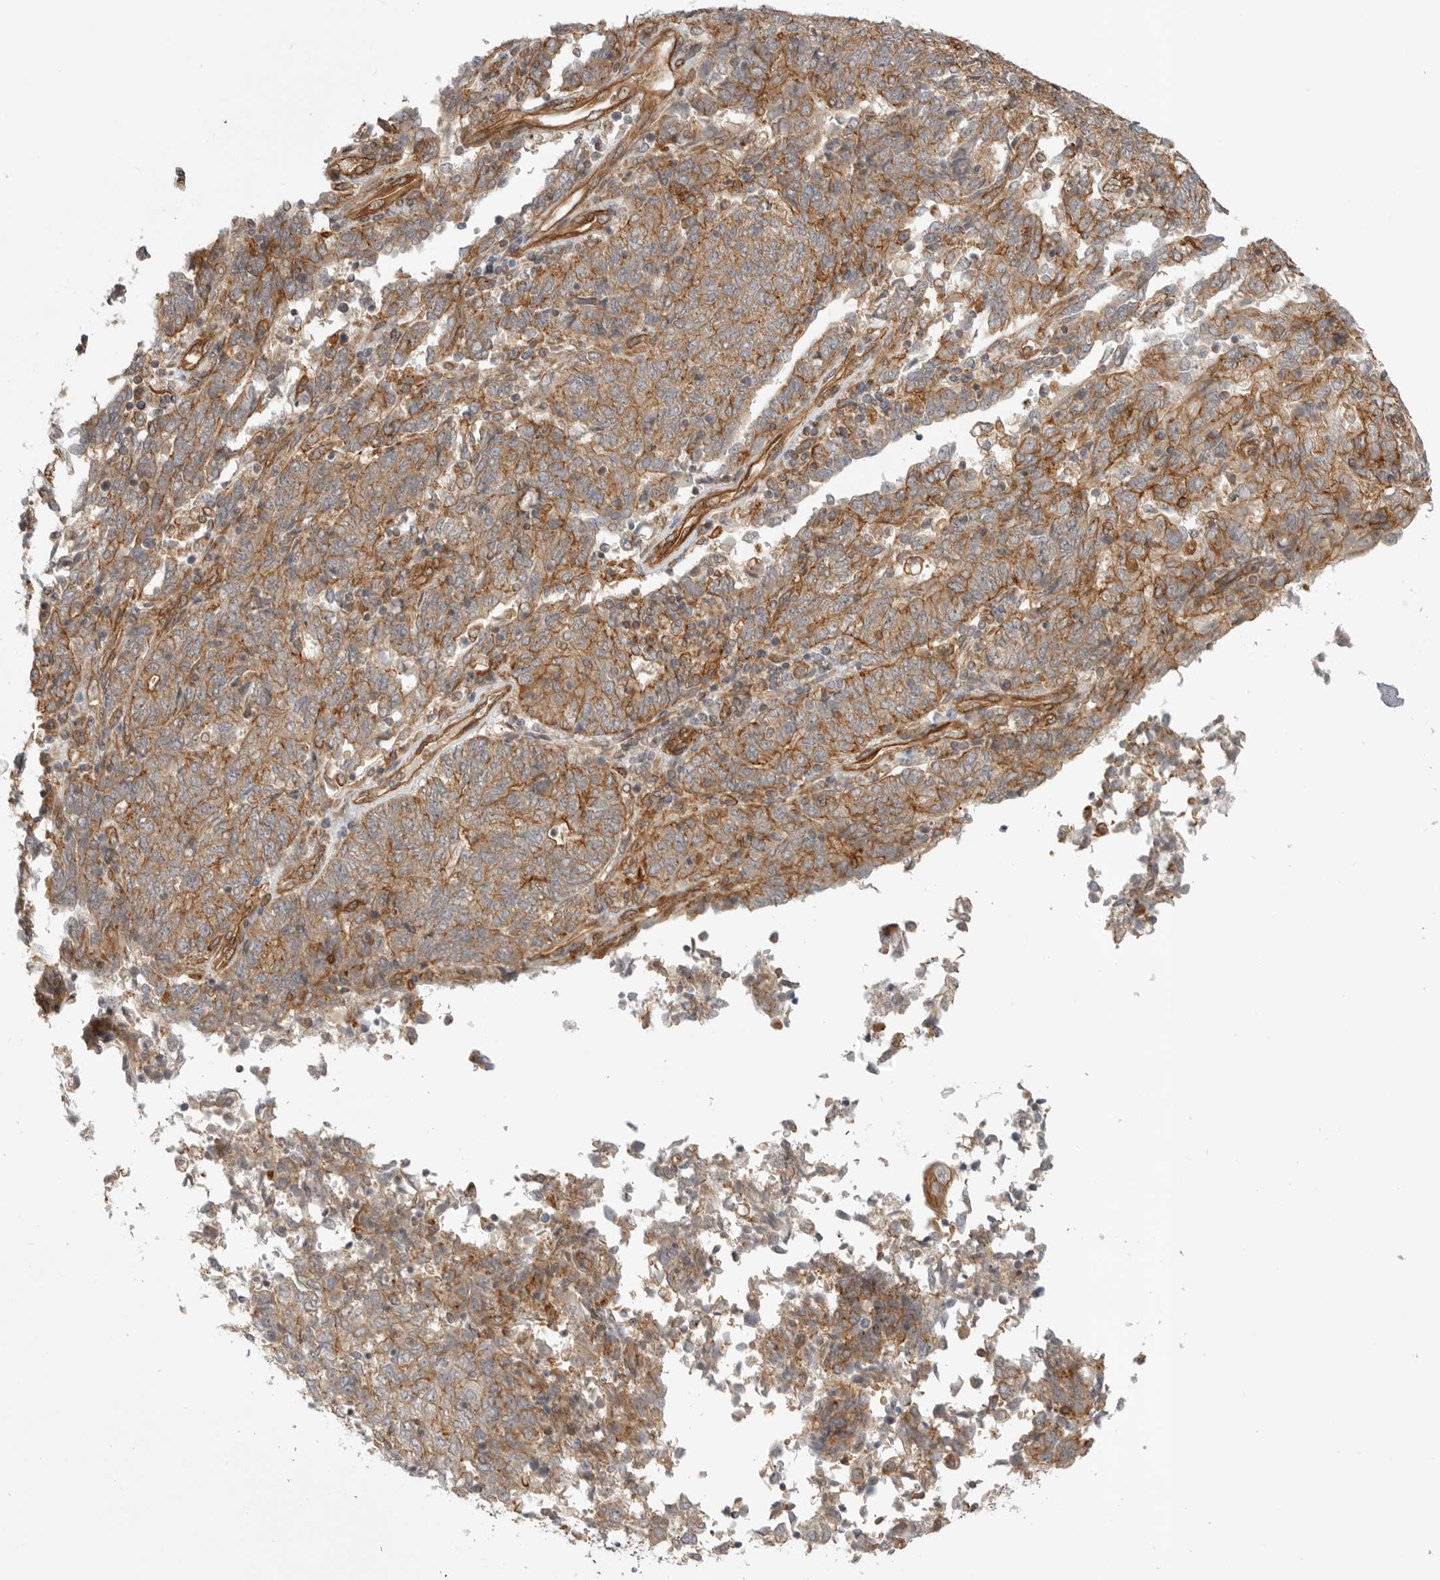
{"staining": {"intensity": "moderate", "quantity": ">75%", "location": "cytoplasmic/membranous"}, "tissue": "endometrial cancer", "cell_type": "Tumor cells", "image_type": "cancer", "snomed": [{"axis": "morphology", "description": "Adenocarcinoma, NOS"}, {"axis": "topography", "description": "Endometrium"}], "caption": "IHC staining of endometrial cancer (adenocarcinoma), which displays medium levels of moderate cytoplasmic/membranous positivity in approximately >75% of tumor cells indicating moderate cytoplasmic/membranous protein positivity. The staining was performed using DAB (3,3'-diaminobenzidine) (brown) for protein detection and nuclei were counterstained in hematoxylin (blue).", "gene": "ATOH7", "patient": {"sex": "female", "age": 80}}